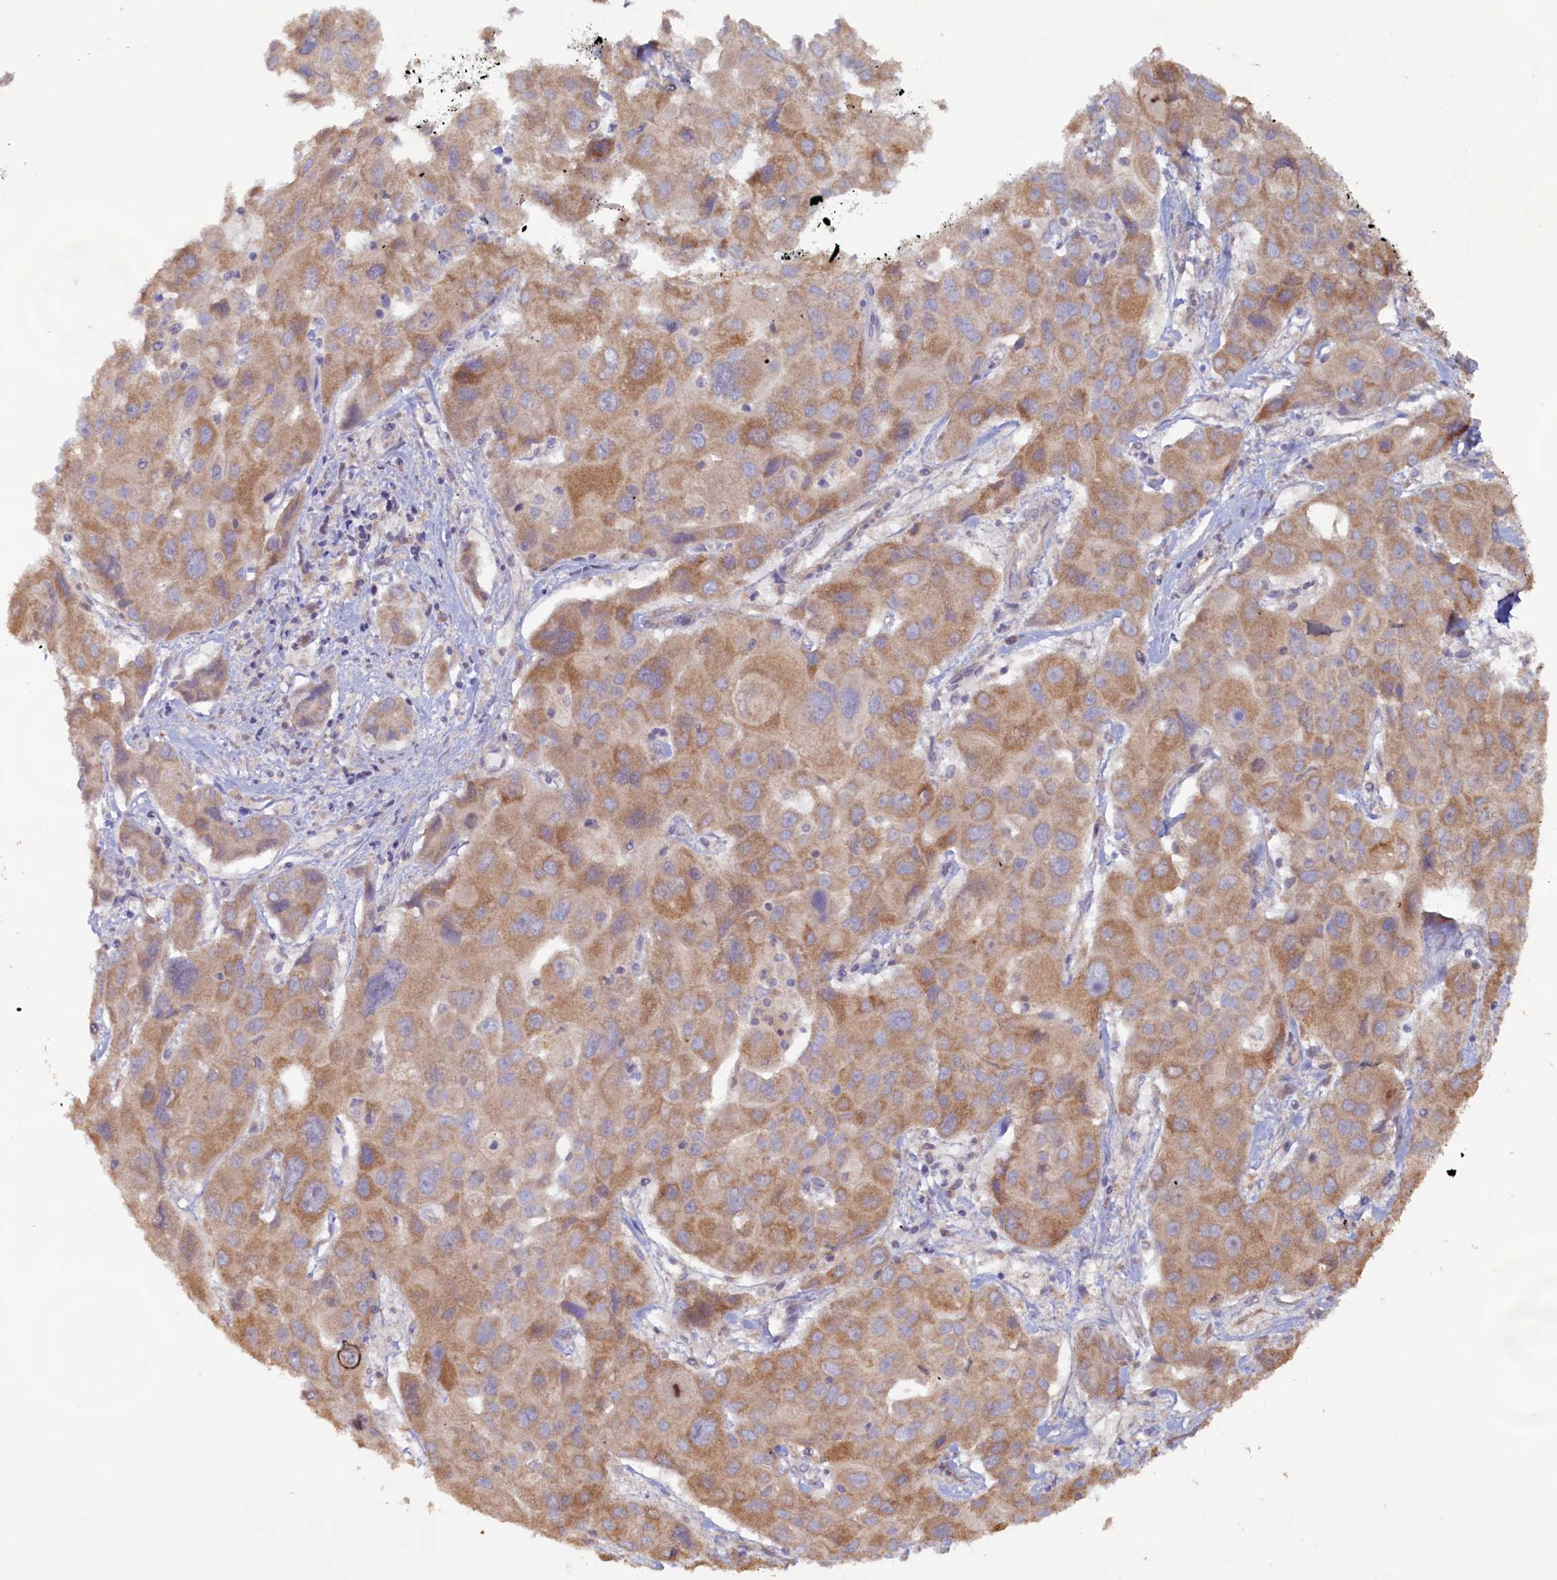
{"staining": {"intensity": "moderate", "quantity": ">75%", "location": "cytoplasmic/membranous"}, "tissue": "liver cancer", "cell_type": "Tumor cells", "image_type": "cancer", "snomed": [{"axis": "morphology", "description": "Cholangiocarcinoma"}, {"axis": "topography", "description": "Liver"}], "caption": "High-power microscopy captured an immunohistochemistry (IHC) histopathology image of cholangiocarcinoma (liver), revealing moderate cytoplasmic/membranous staining in about >75% of tumor cells.", "gene": "FUNDC1", "patient": {"sex": "male", "age": 67}}